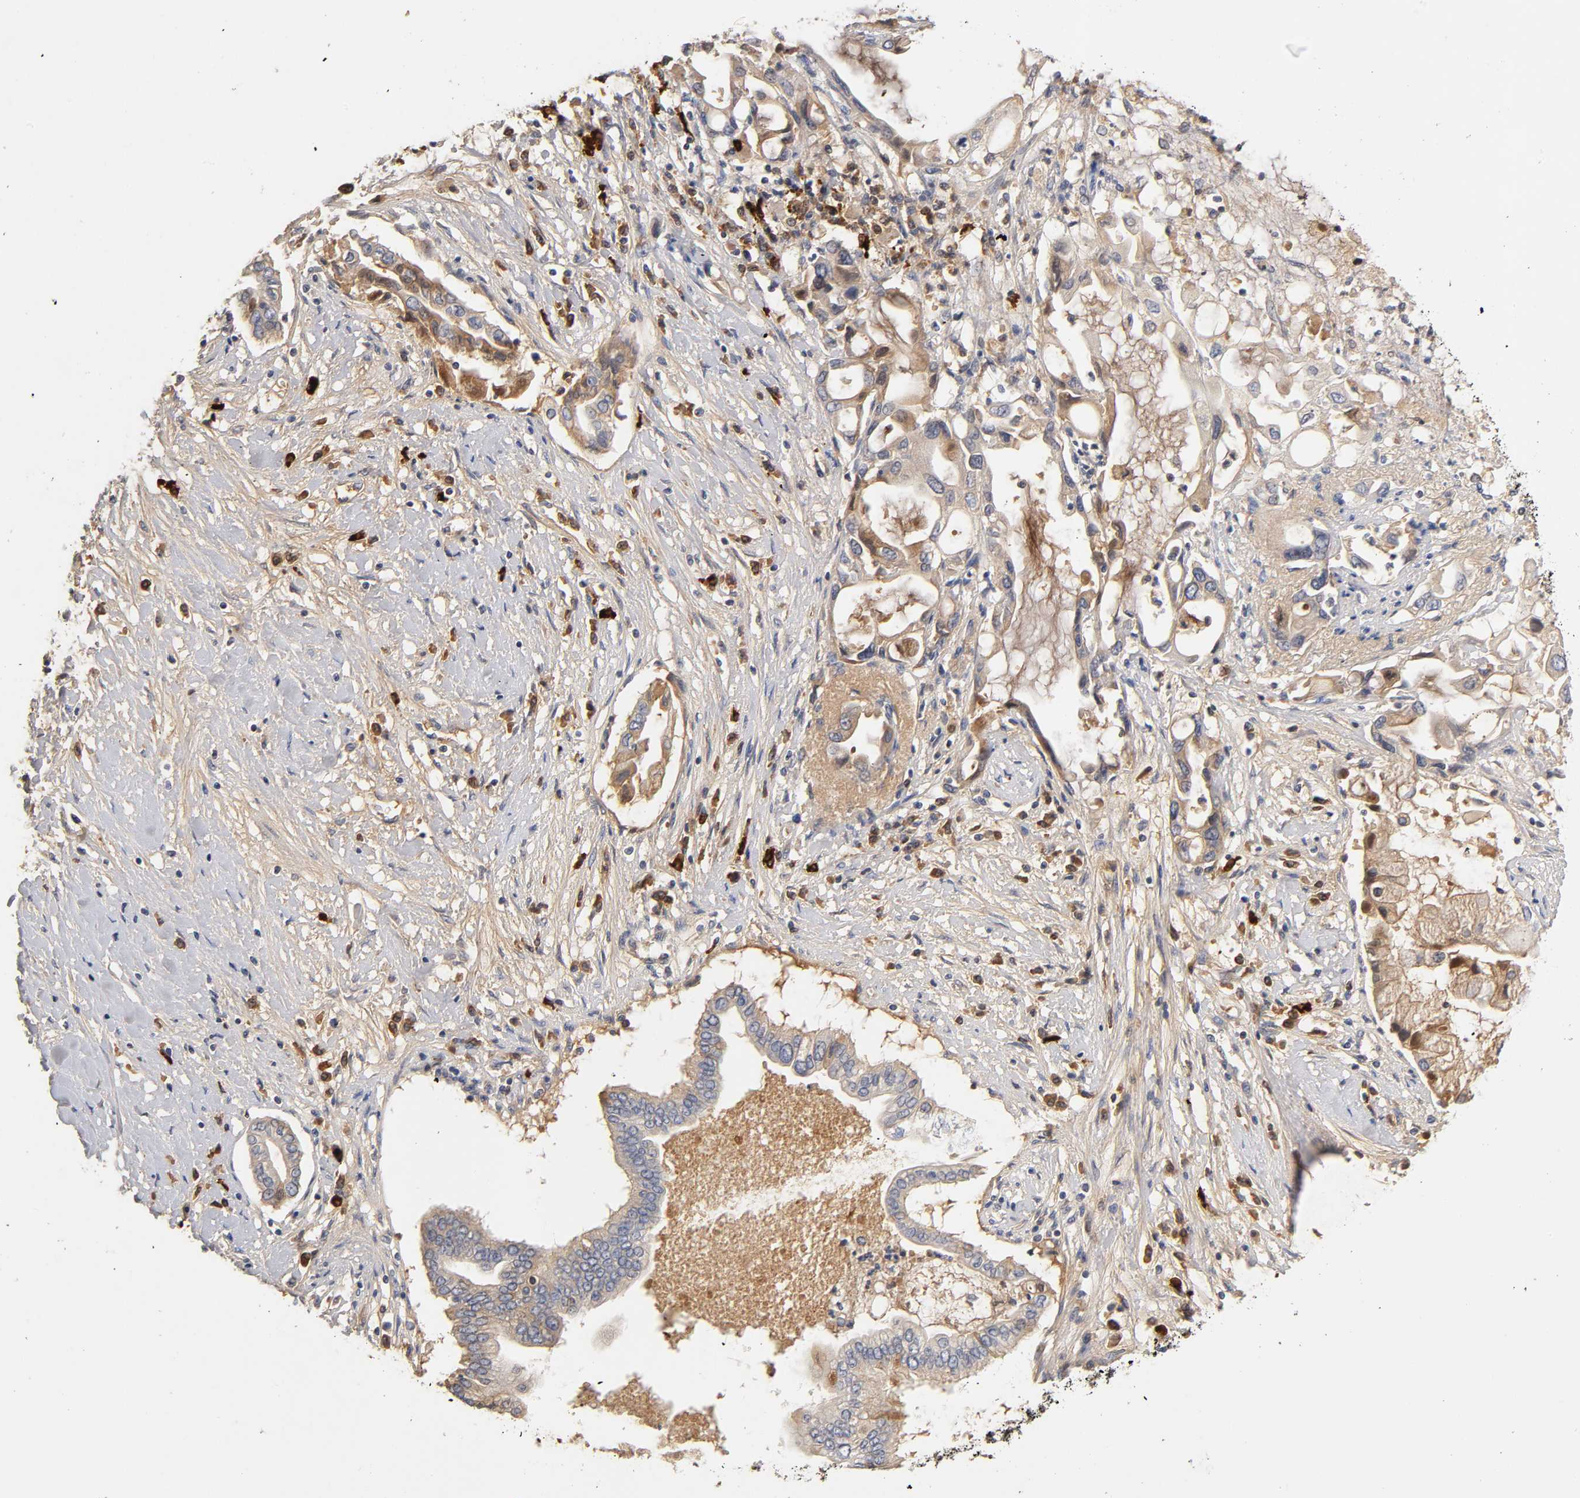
{"staining": {"intensity": "moderate", "quantity": ">75%", "location": "cytoplasmic/membranous"}, "tissue": "pancreatic cancer", "cell_type": "Tumor cells", "image_type": "cancer", "snomed": [{"axis": "morphology", "description": "Adenocarcinoma, NOS"}, {"axis": "topography", "description": "Pancreas"}], "caption": "DAB (3,3'-diaminobenzidine) immunohistochemical staining of pancreatic cancer reveals moderate cytoplasmic/membranous protein expression in approximately >75% of tumor cells.", "gene": "RPS29", "patient": {"sex": "female", "age": 57}}